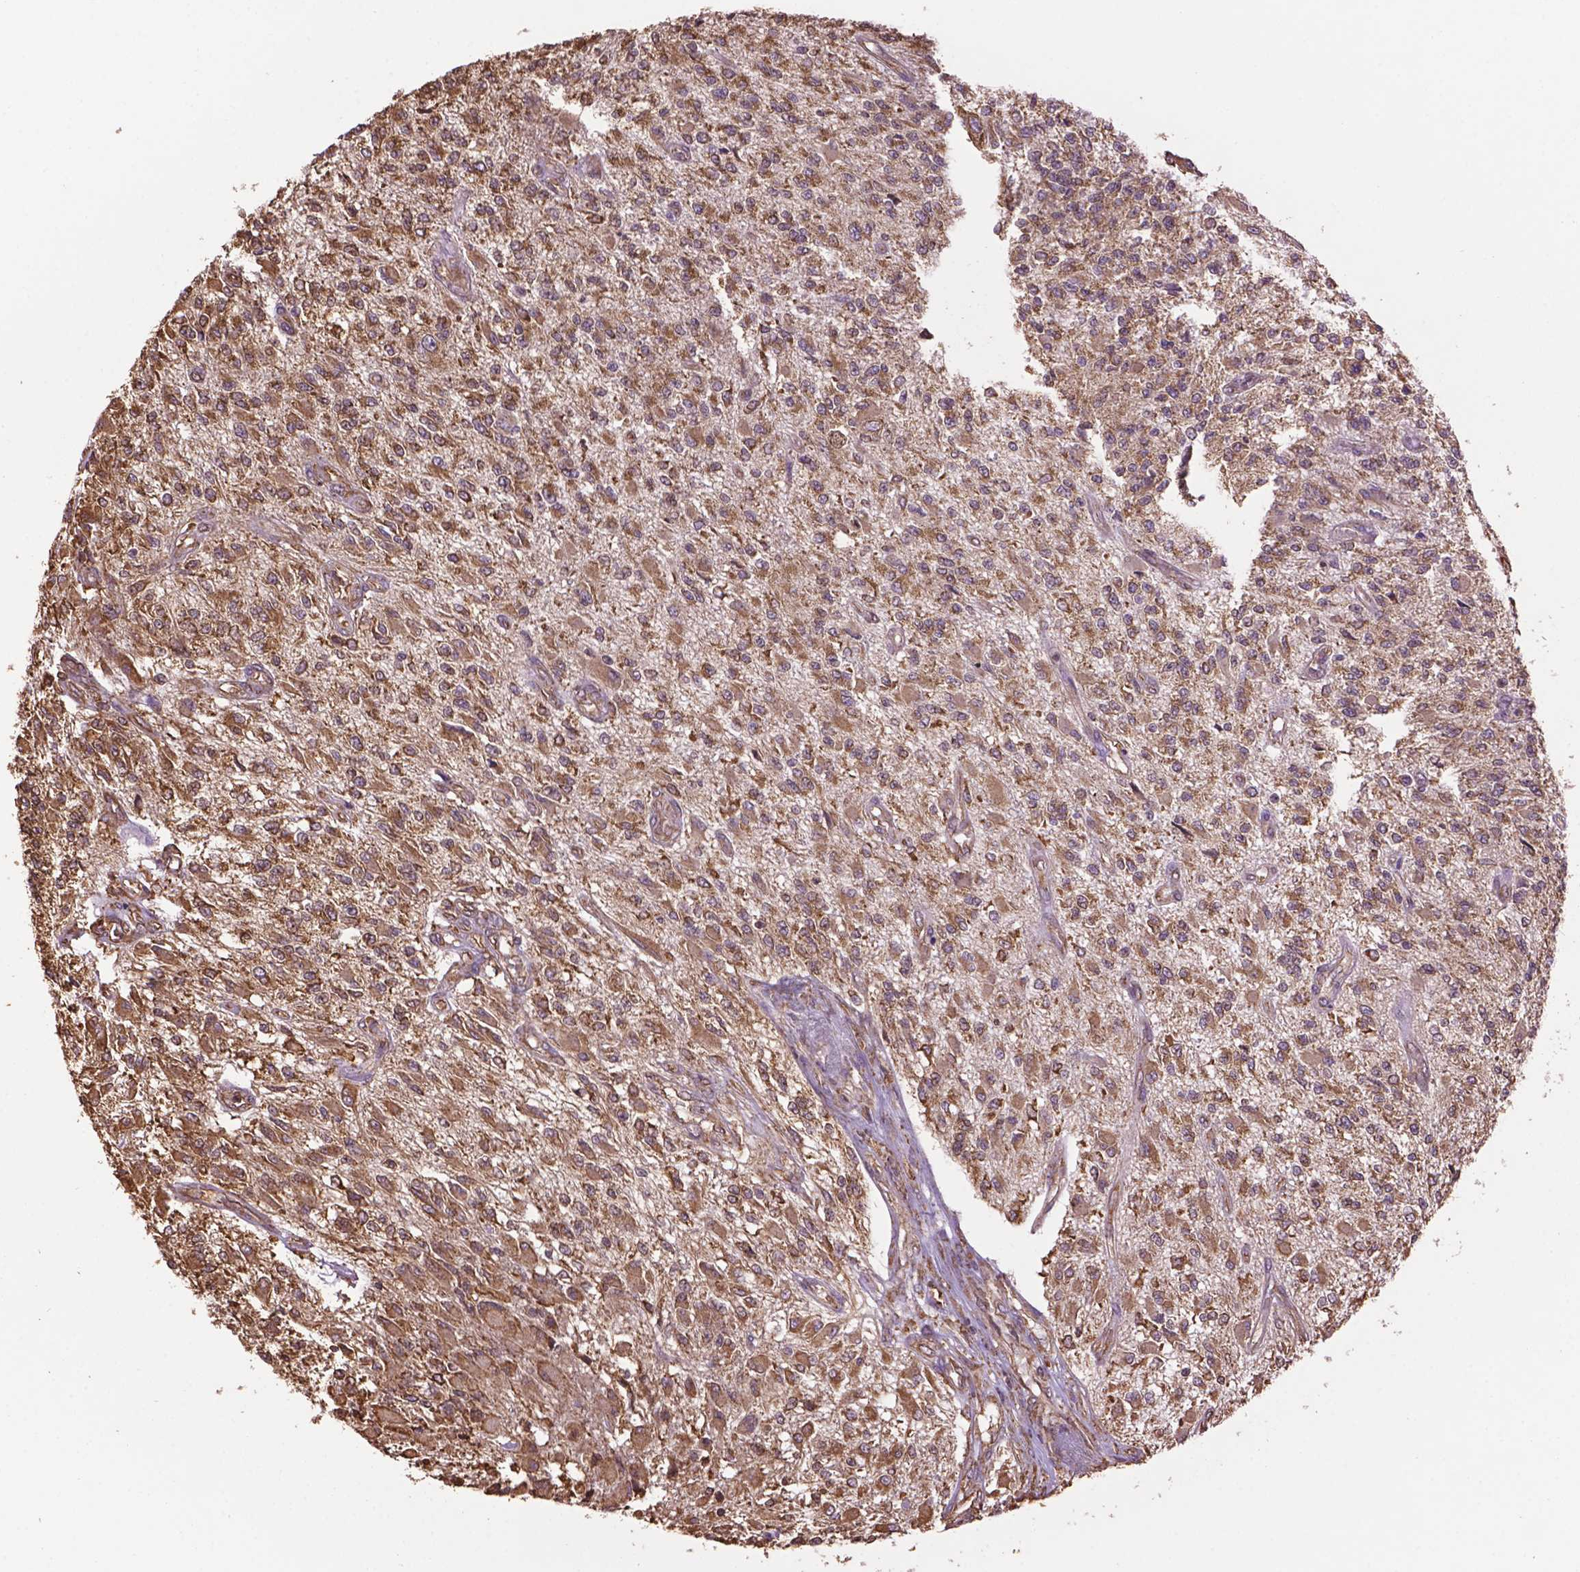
{"staining": {"intensity": "moderate", "quantity": ">75%", "location": "cytoplasmic/membranous"}, "tissue": "glioma", "cell_type": "Tumor cells", "image_type": "cancer", "snomed": [{"axis": "morphology", "description": "Glioma, malignant, High grade"}, {"axis": "topography", "description": "Brain"}], "caption": "An immunohistochemistry (IHC) micrograph of tumor tissue is shown. Protein staining in brown shows moderate cytoplasmic/membranous positivity in malignant glioma (high-grade) within tumor cells.", "gene": "PPP2R5E", "patient": {"sex": "female", "age": 63}}